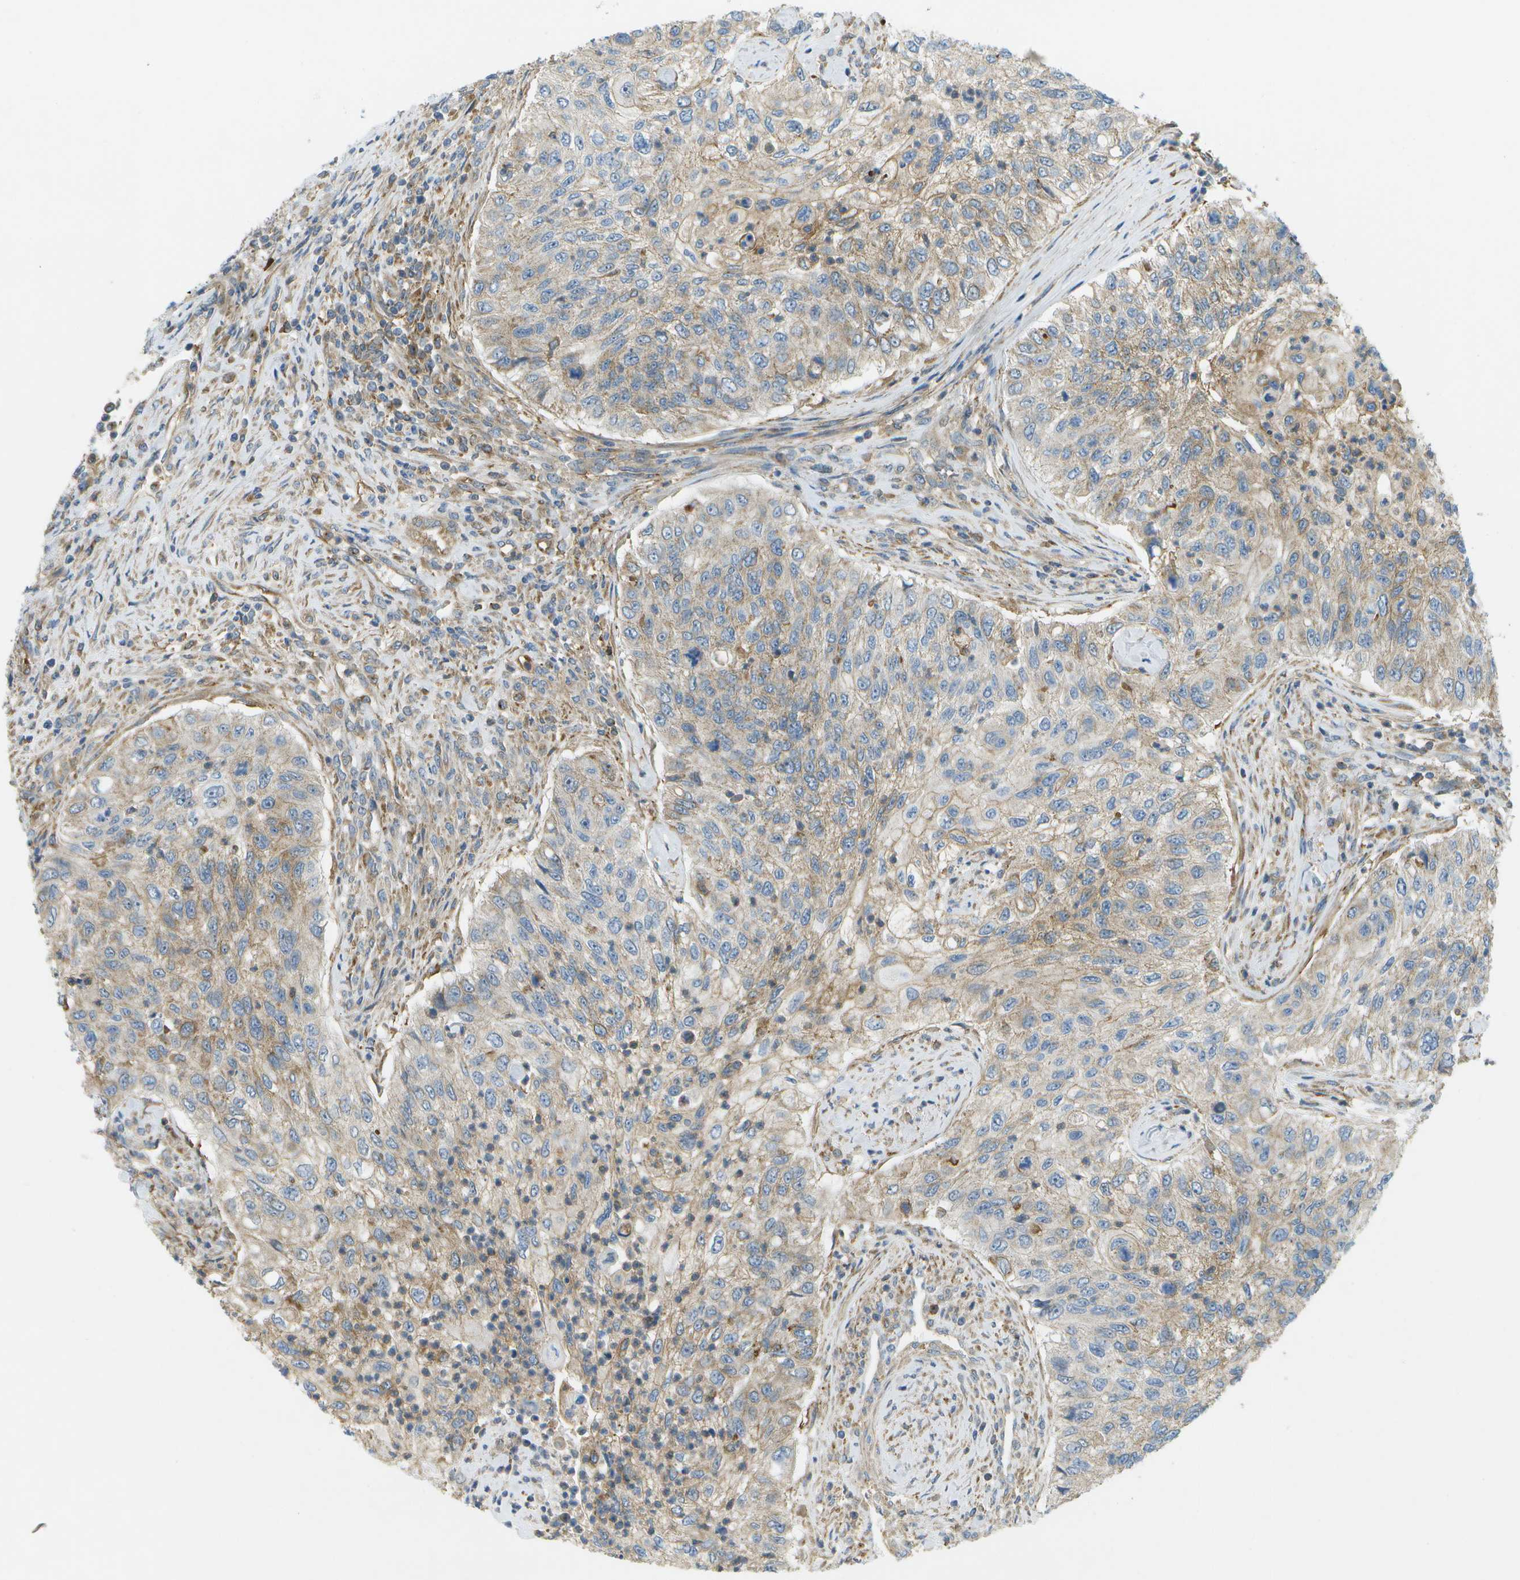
{"staining": {"intensity": "weak", "quantity": "25%-75%", "location": "cytoplasmic/membranous"}, "tissue": "urothelial cancer", "cell_type": "Tumor cells", "image_type": "cancer", "snomed": [{"axis": "morphology", "description": "Urothelial carcinoma, High grade"}, {"axis": "topography", "description": "Urinary bladder"}], "caption": "Human high-grade urothelial carcinoma stained with a brown dye displays weak cytoplasmic/membranous positive expression in about 25%-75% of tumor cells.", "gene": "WNK2", "patient": {"sex": "female", "age": 60}}